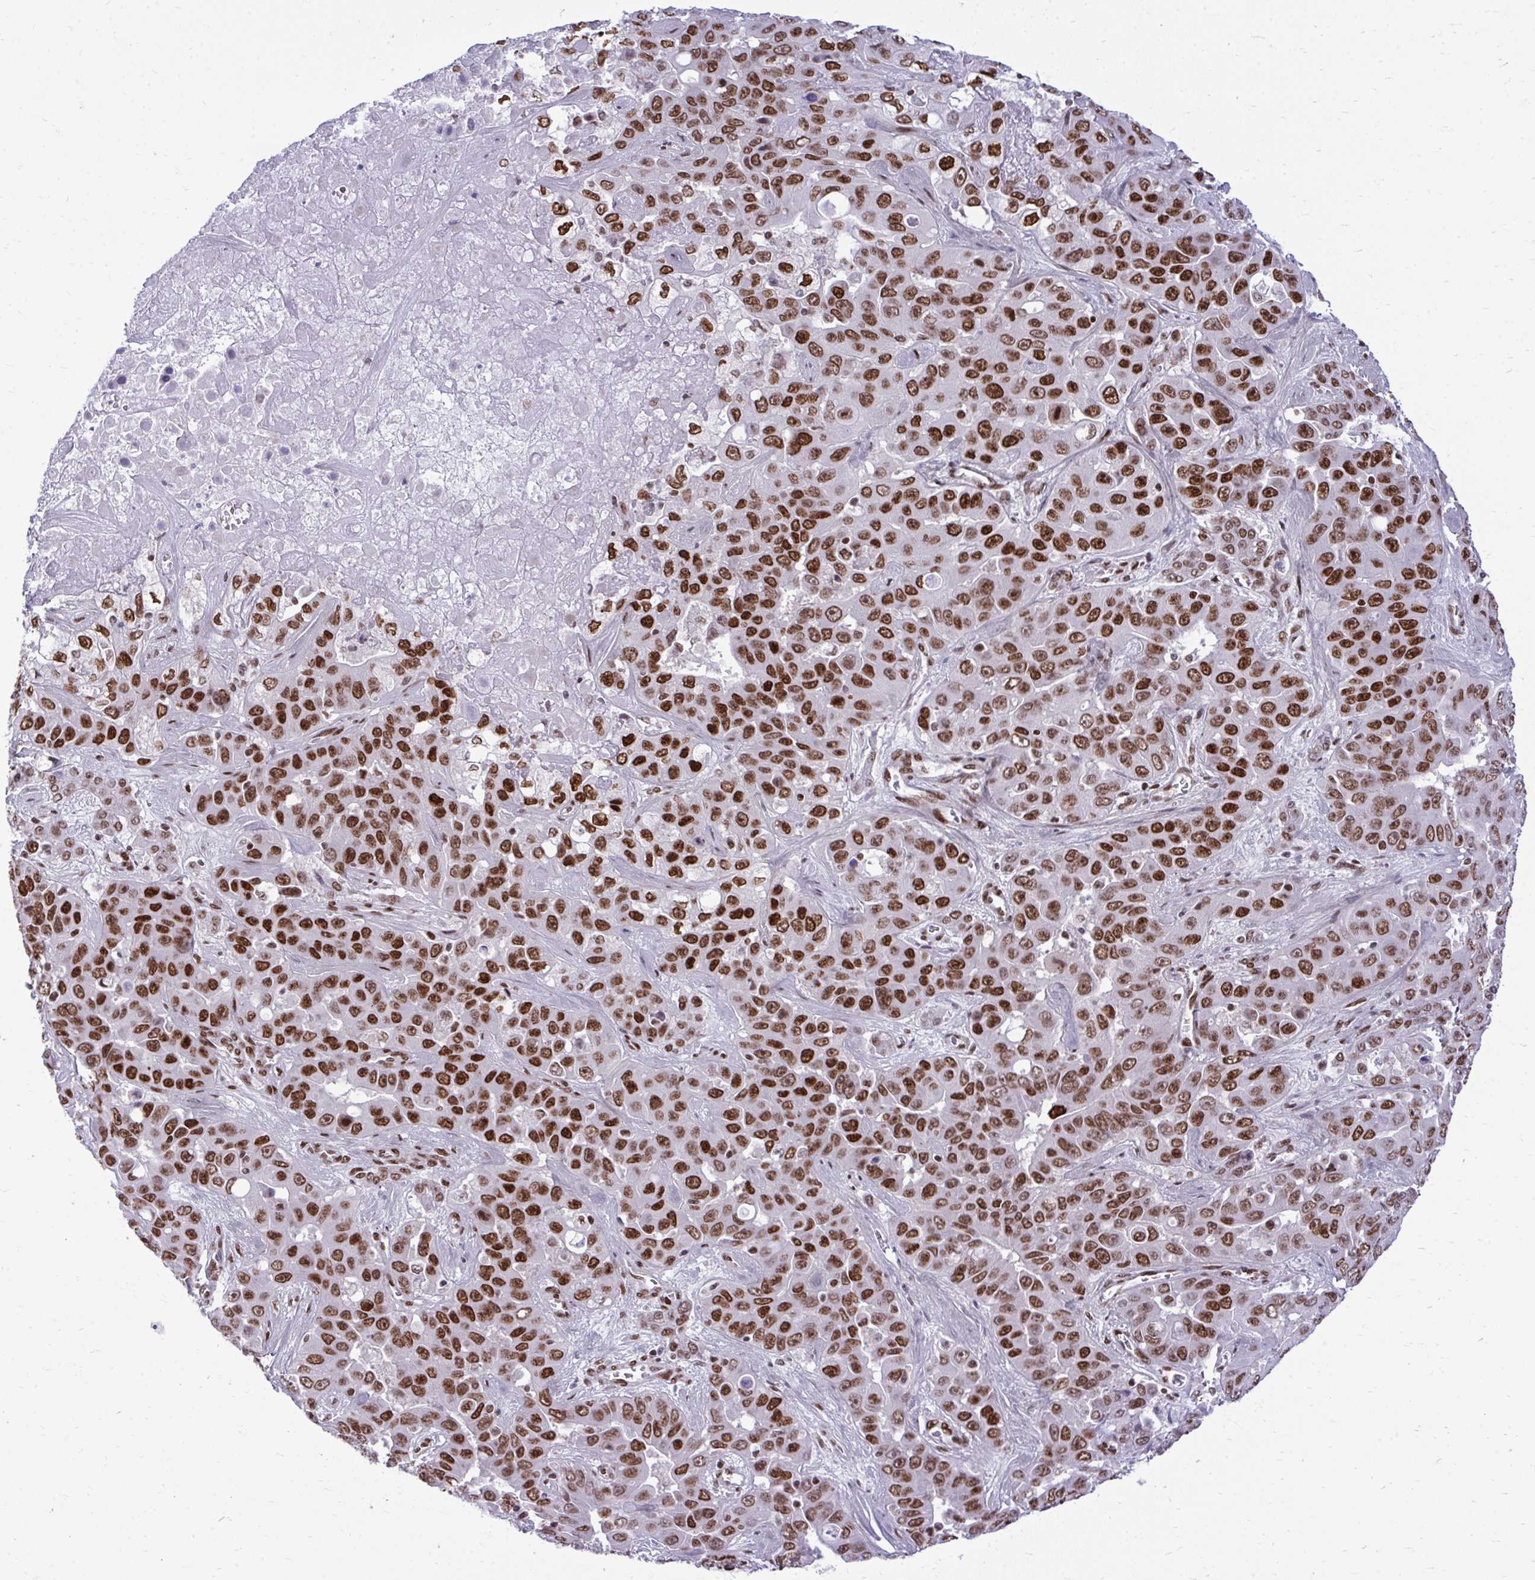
{"staining": {"intensity": "strong", "quantity": ">75%", "location": "nuclear"}, "tissue": "liver cancer", "cell_type": "Tumor cells", "image_type": "cancer", "snomed": [{"axis": "morphology", "description": "Cholangiocarcinoma"}, {"axis": "topography", "description": "Liver"}], "caption": "Protein expression analysis of liver cancer reveals strong nuclear positivity in approximately >75% of tumor cells.", "gene": "CDYL", "patient": {"sex": "female", "age": 52}}